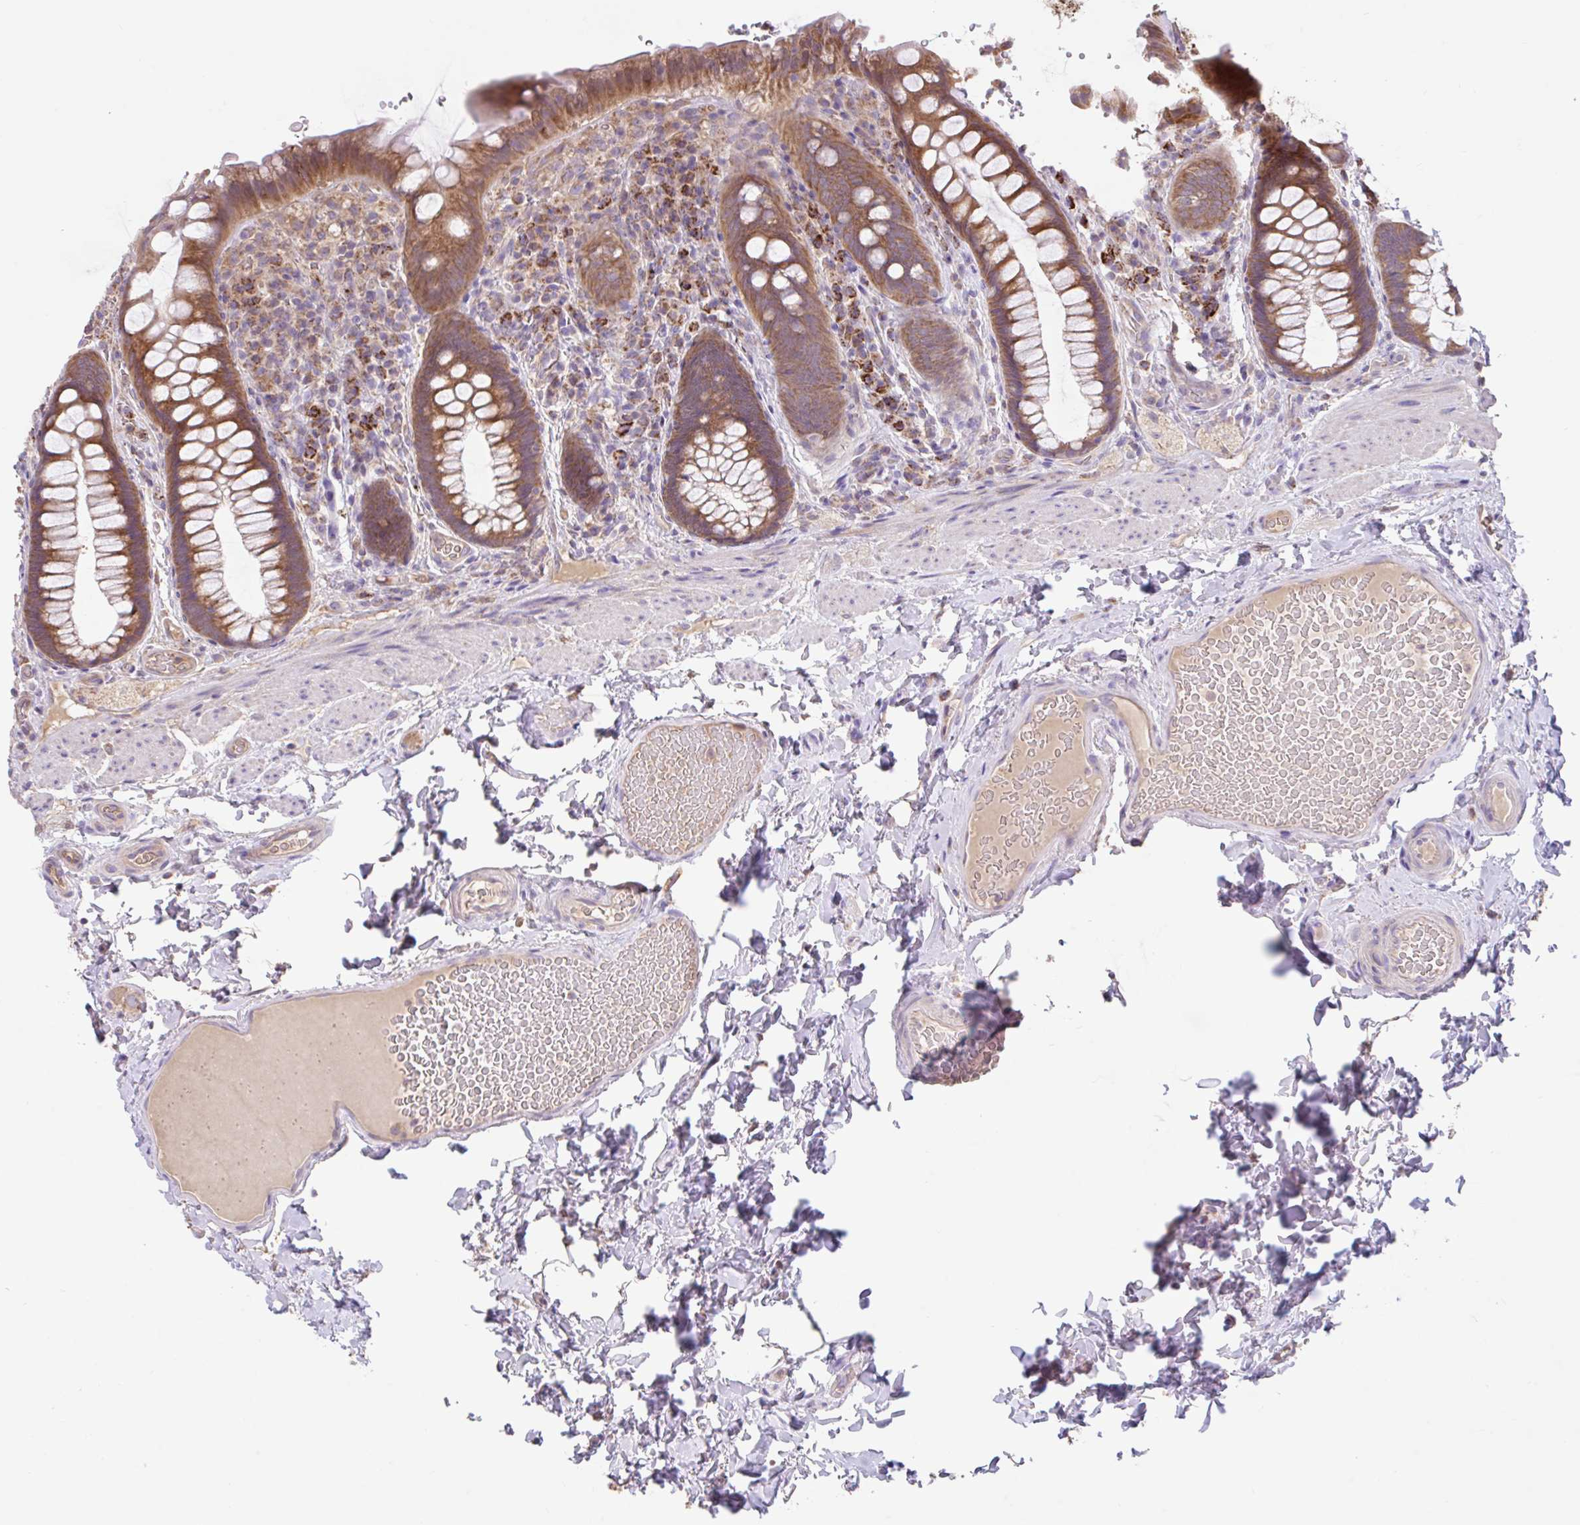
{"staining": {"intensity": "moderate", "quantity": ">75%", "location": "cytoplasmic/membranous"}, "tissue": "rectum", "cell_type": "Glandular cells", "image_type": "normal", "snomed": [{"axis": "morphology", "description": "Normal tissue, NOS"}, {"axis": "topography", "description": "Rectum"}], "caption": "Immunohistochemical staining of unremarkable human rectum reveals medium levels of moderate cytoplasmic/membranous expression in about >75% of glandular cells.", "gene": "RALBP1", "patient": {"sex": "female", "age": 69}}